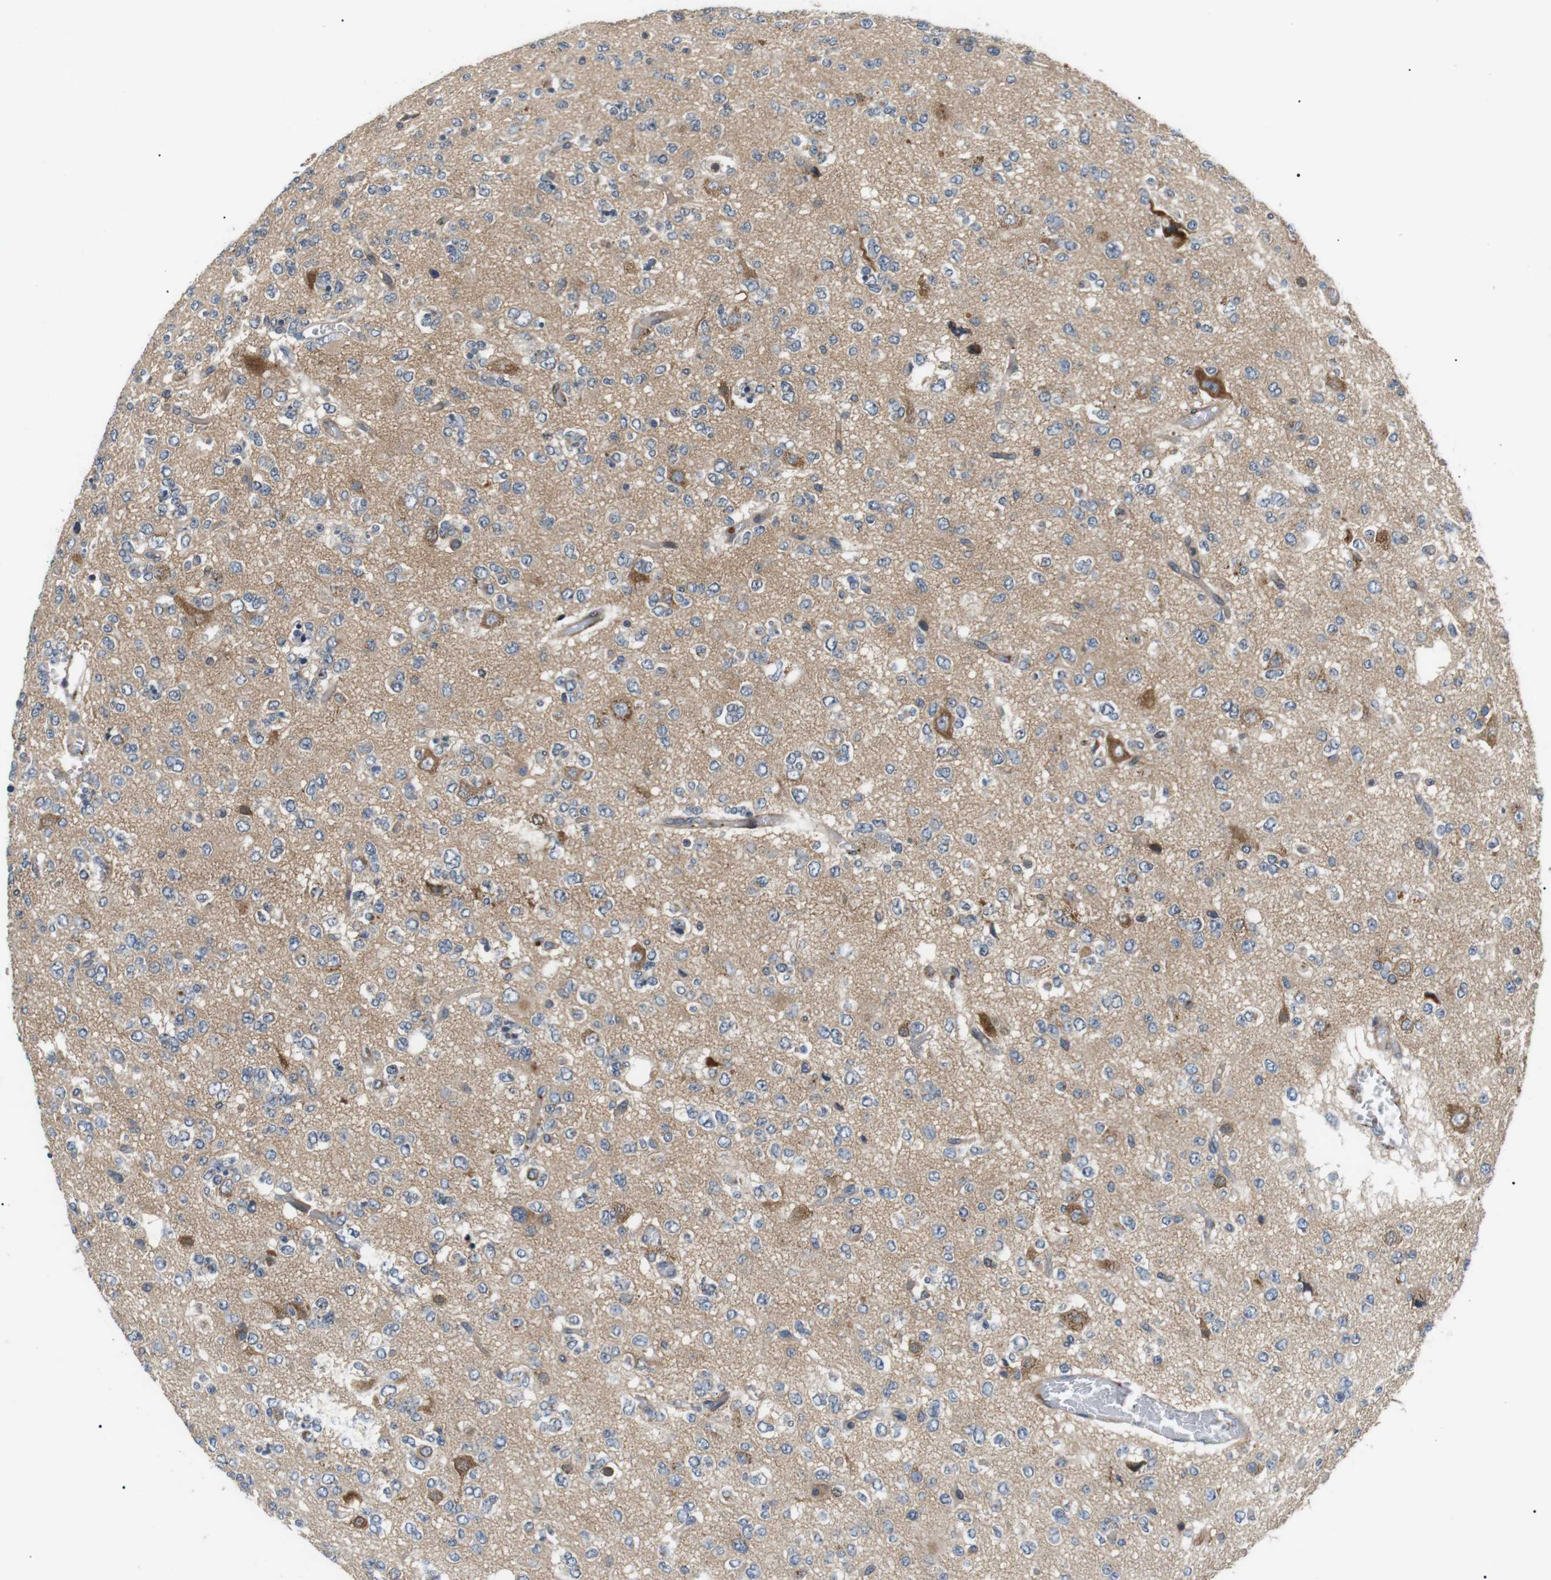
{"staining": {"intensity": "weak", "quantity": "<25%", "location": "cytoplasmic/membranous"}, "tissue": "glioma", "cell_type": "Tumor cells", "image_type": "cancer", "snomed": [{"axis": "morphology", "description": "Glioma, malignant, Low grade"}, {"axis": "topography", "description": "Brain"}], "caption": "High power microscopy histopathology image of an immunohistochemistry image of glioma, revealing no significant staining in tumor cells. (IHC, brightfield microscopy, high magnification).", "gene": "DIPK1A", "patient": {"sex": "male", "age": 38}}